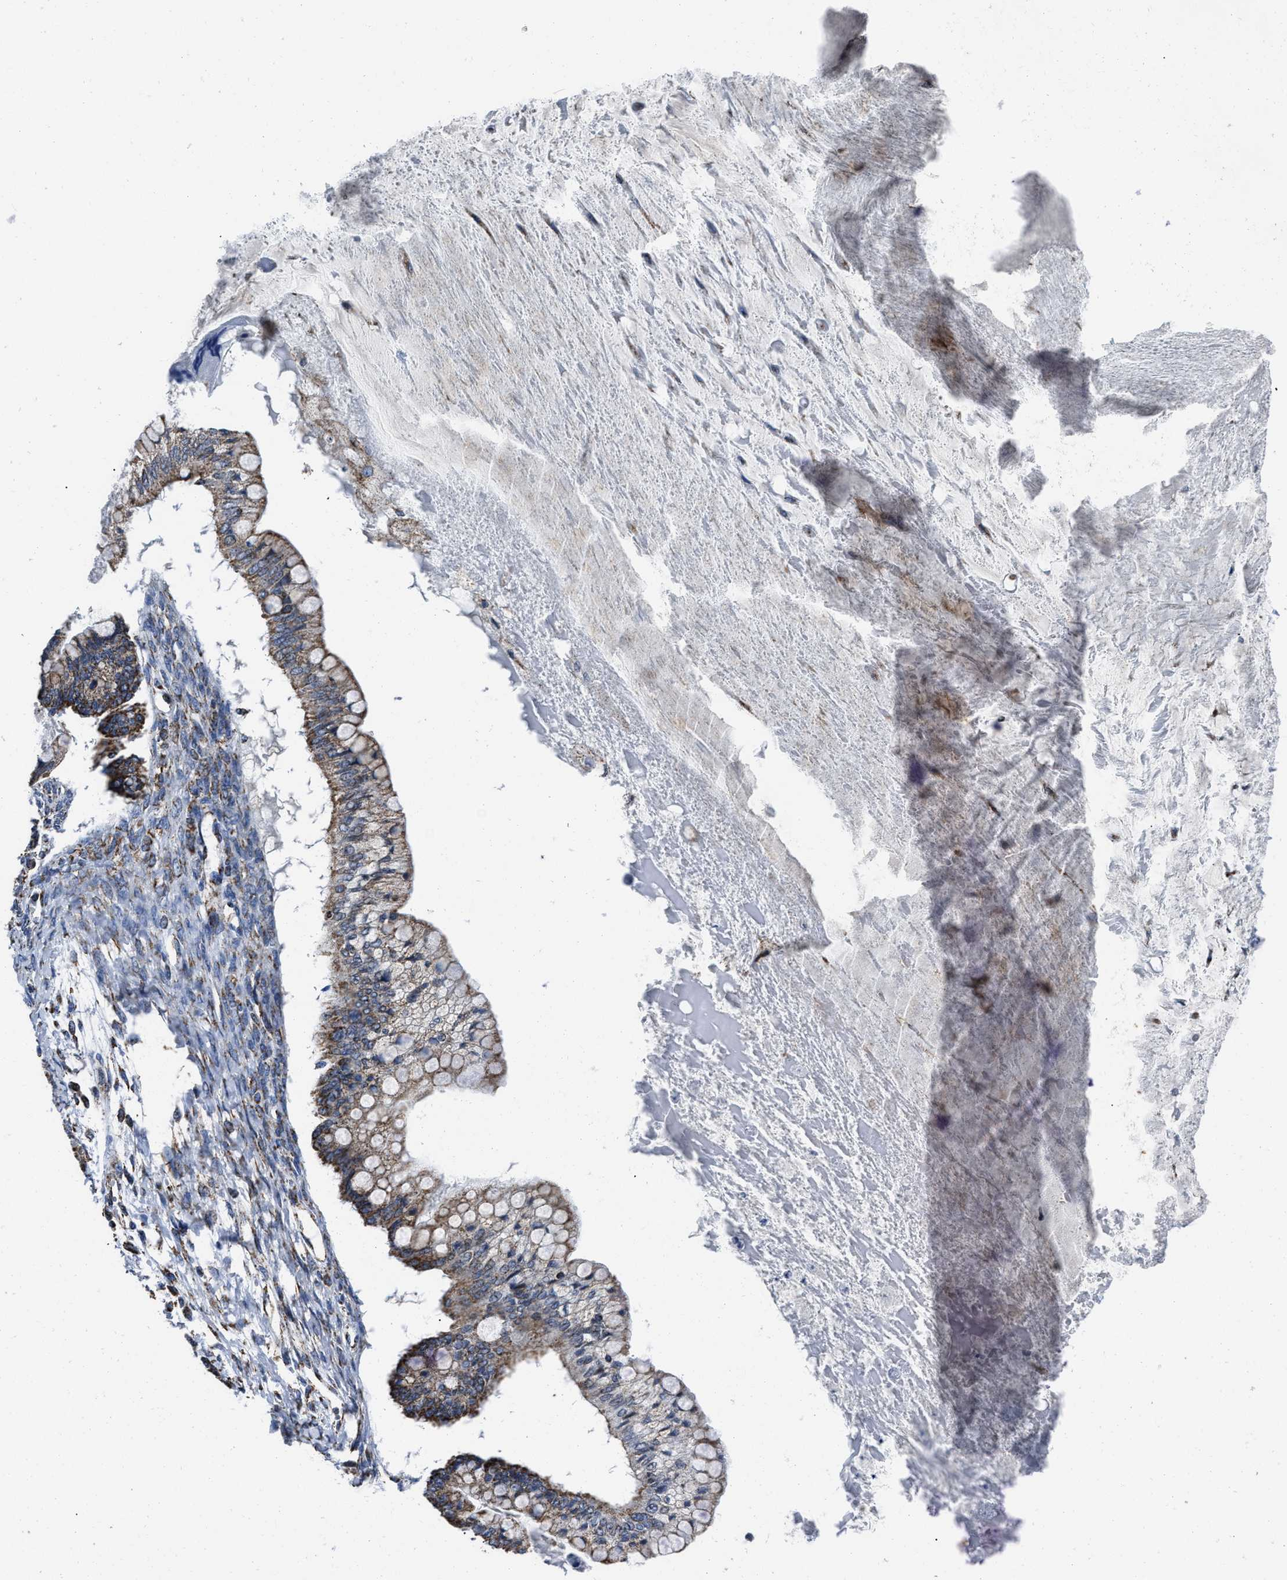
{"staining": {"intensity": "moderate", "quantity": ">75%", "location": "cytoplasmic/membranous"}, "tissue": "ovarian cancer", "cell_type": "Tumor cells", "image_type": "cancer", "snomed": [{"axis": "morphology", "description": "Cystadenocarcinoma, mucinous, NOS"}, {"axis": "topography", "description": "Ovary"}], "caption": "Immunohistochemistry of mucinous cystadenocarcinoma (ovarian) reveals medium levels of moderate cytoplasmic/membranous positivity in about >75% of tumor cells.", "gene": "NSD3", "patient": {"sex": "female", "age": 57}}